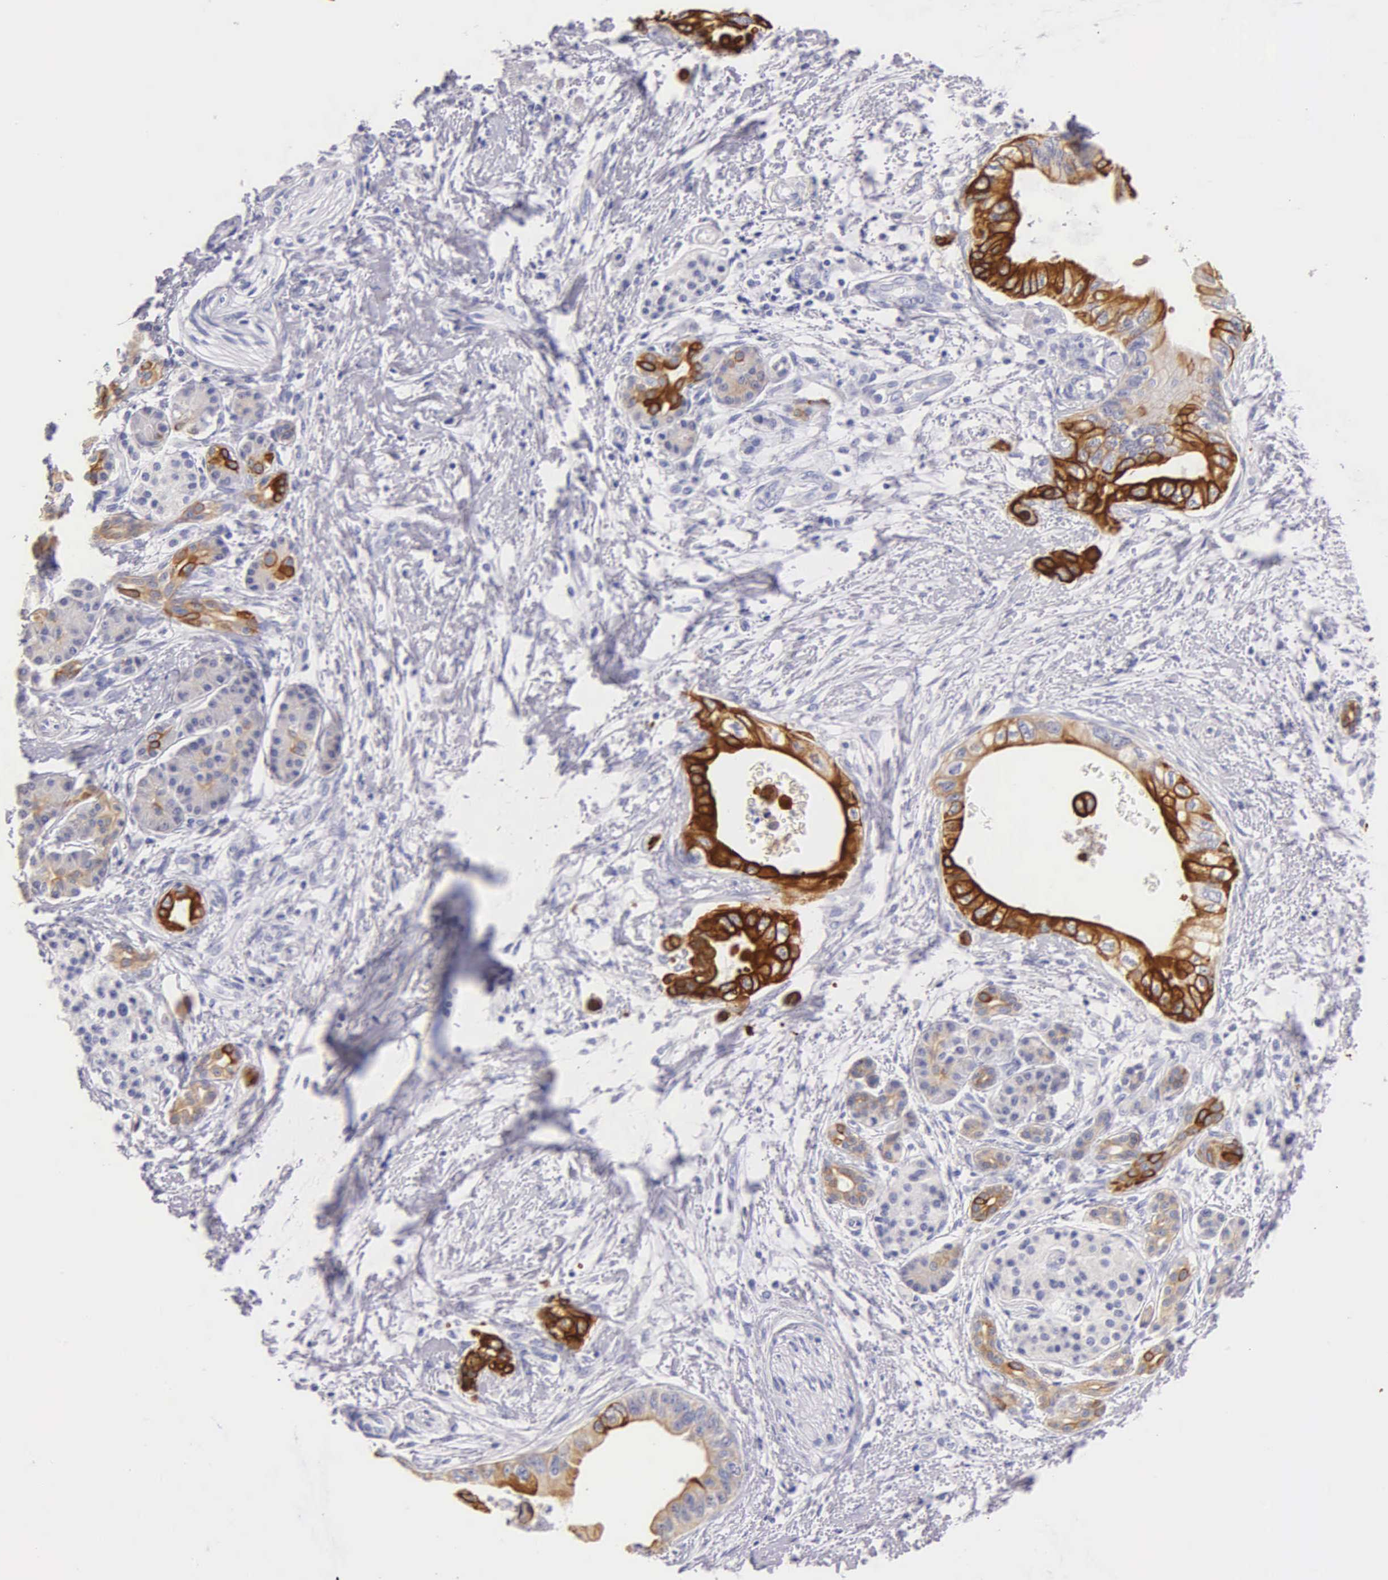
{"staining": {"intensity": "strong", "quantity": ">75%", "location": "cytoplasmic/membranous"}, "tissue": "pancreatic cancer", "cell_type": "Tumor cells", "image_type": "cancer", "snomed": [{"axis": "morphology", "description": "Adenocarcinoma, NOS"}, {"axis": "topography", "description": "Pancreas"}], "caption": "This image reveals immunohistochemistry staining of adenocarcinoma (pancreatic), with high strong cytoplasmic/membranous expression in about >75% of tumor cells.", "gene": "KRT17", "patient": {"sex": "female", "age": 66}}